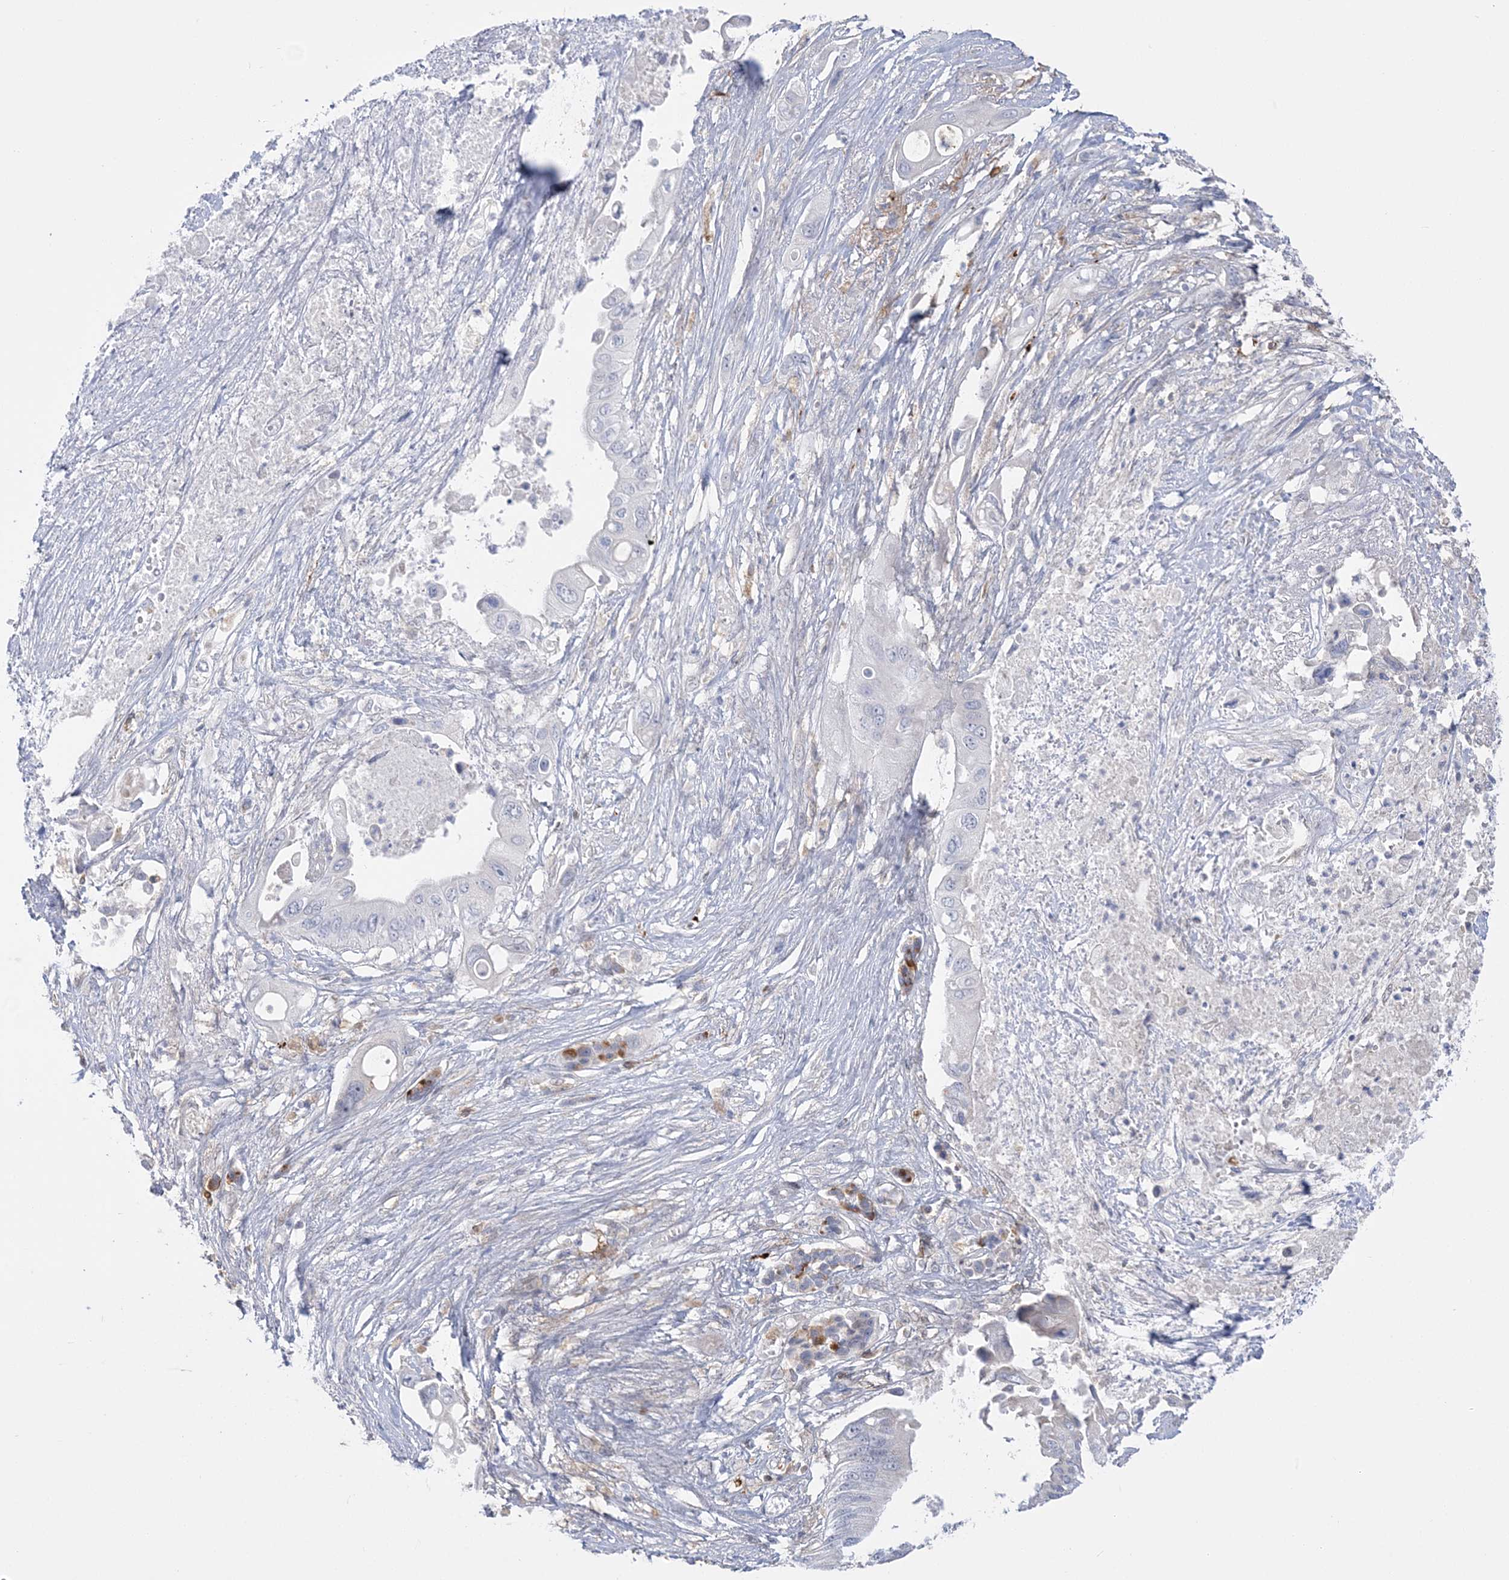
{"staining": {"intensity": "negative", "quantity": "none", "location": "none"}, "tissue": "pancreatic cancer", "cell_type": "Tumor cells", "image_type": "cancer", "snomed": [{"axis": "morphology", "description": "Adenocarcinoma, NOS"}, {"axis": "topography", "description": "Pancreas"}], "caption": "Immunohistochemistry micrograph of neoplastic tissue: pancreatic cancer (adenocarcinoma) stained with DAB displays no significant protein staining in tumor cells.", "gene": "HAAO", "patient": {"sex": "male", "age": 66}}